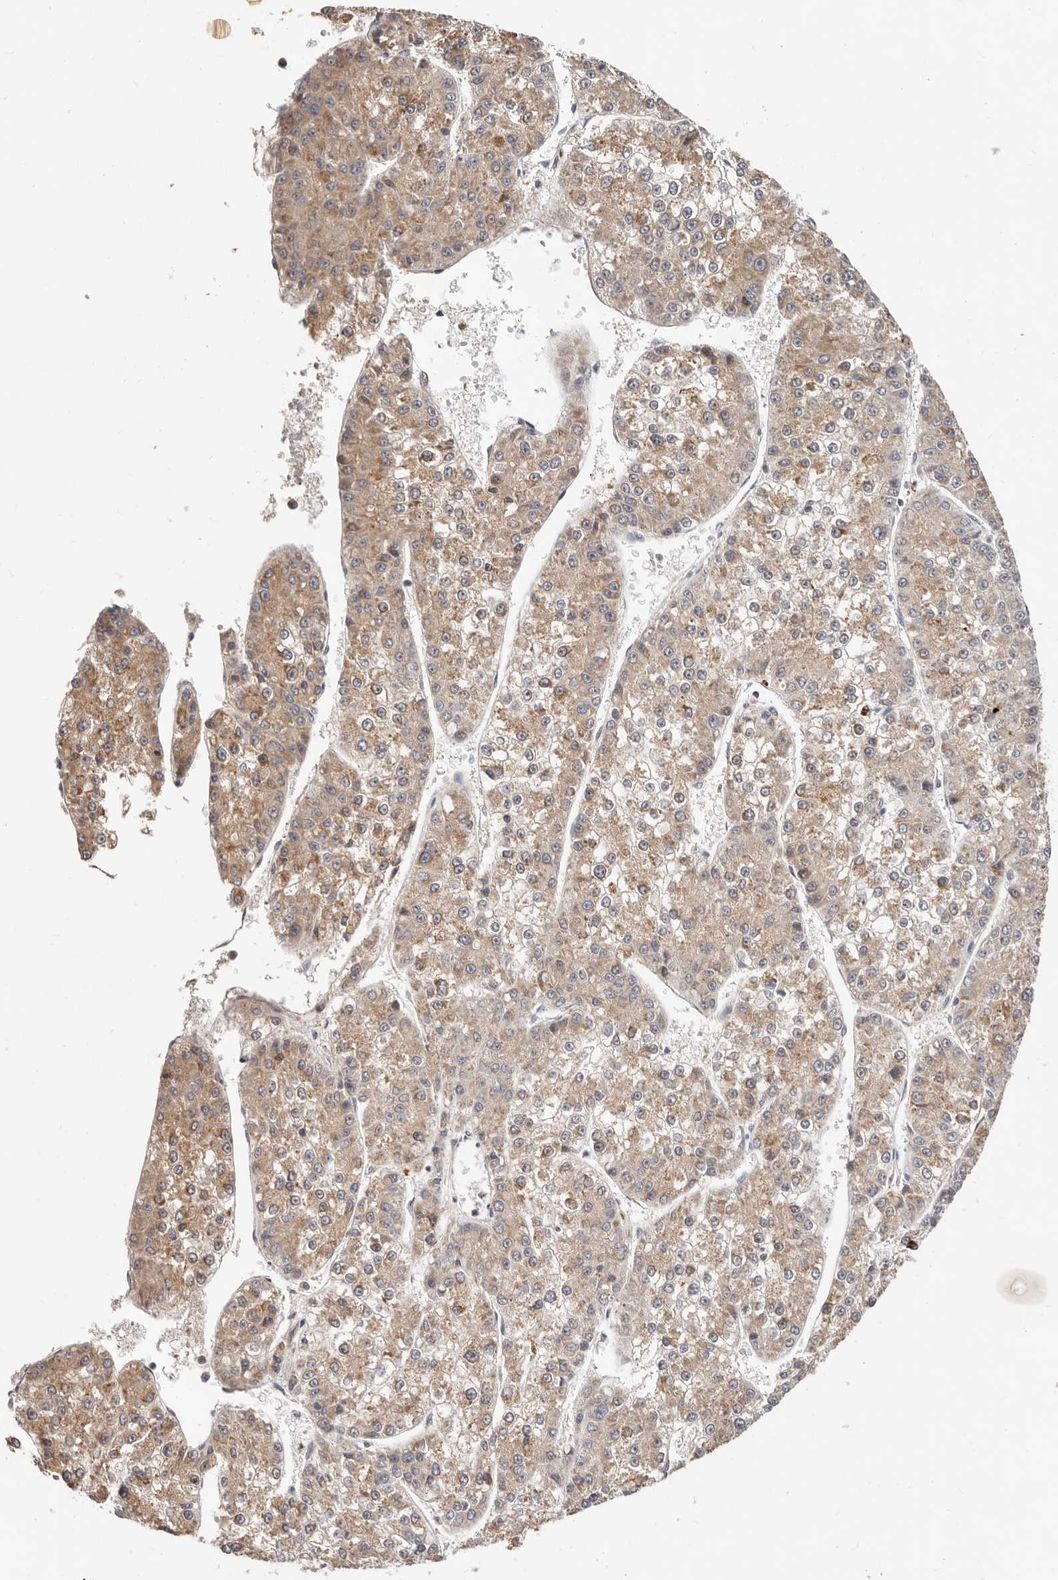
{"staining": {"intensity": "moderate", "quantity": ">75%", "location": "cytoplasmic/membranous"}, "tissue": "liver cancer", "cell_type": "Tumor cells", "image_type": "cancer", "snomed": [{"axis": "morphology", "description": "Carcinoma, Hepatocellular, NOS"}, {"axis": "topography", "description": "Liver"}], "caption": "This is an image of immunohistochemistry (IHC) staining of liver cancer, which shows moderate positivity in the cytoplasmic/membranous of tumor cells.", "gene": "USP33", "patient": {"sex": "female", "age": 73}}